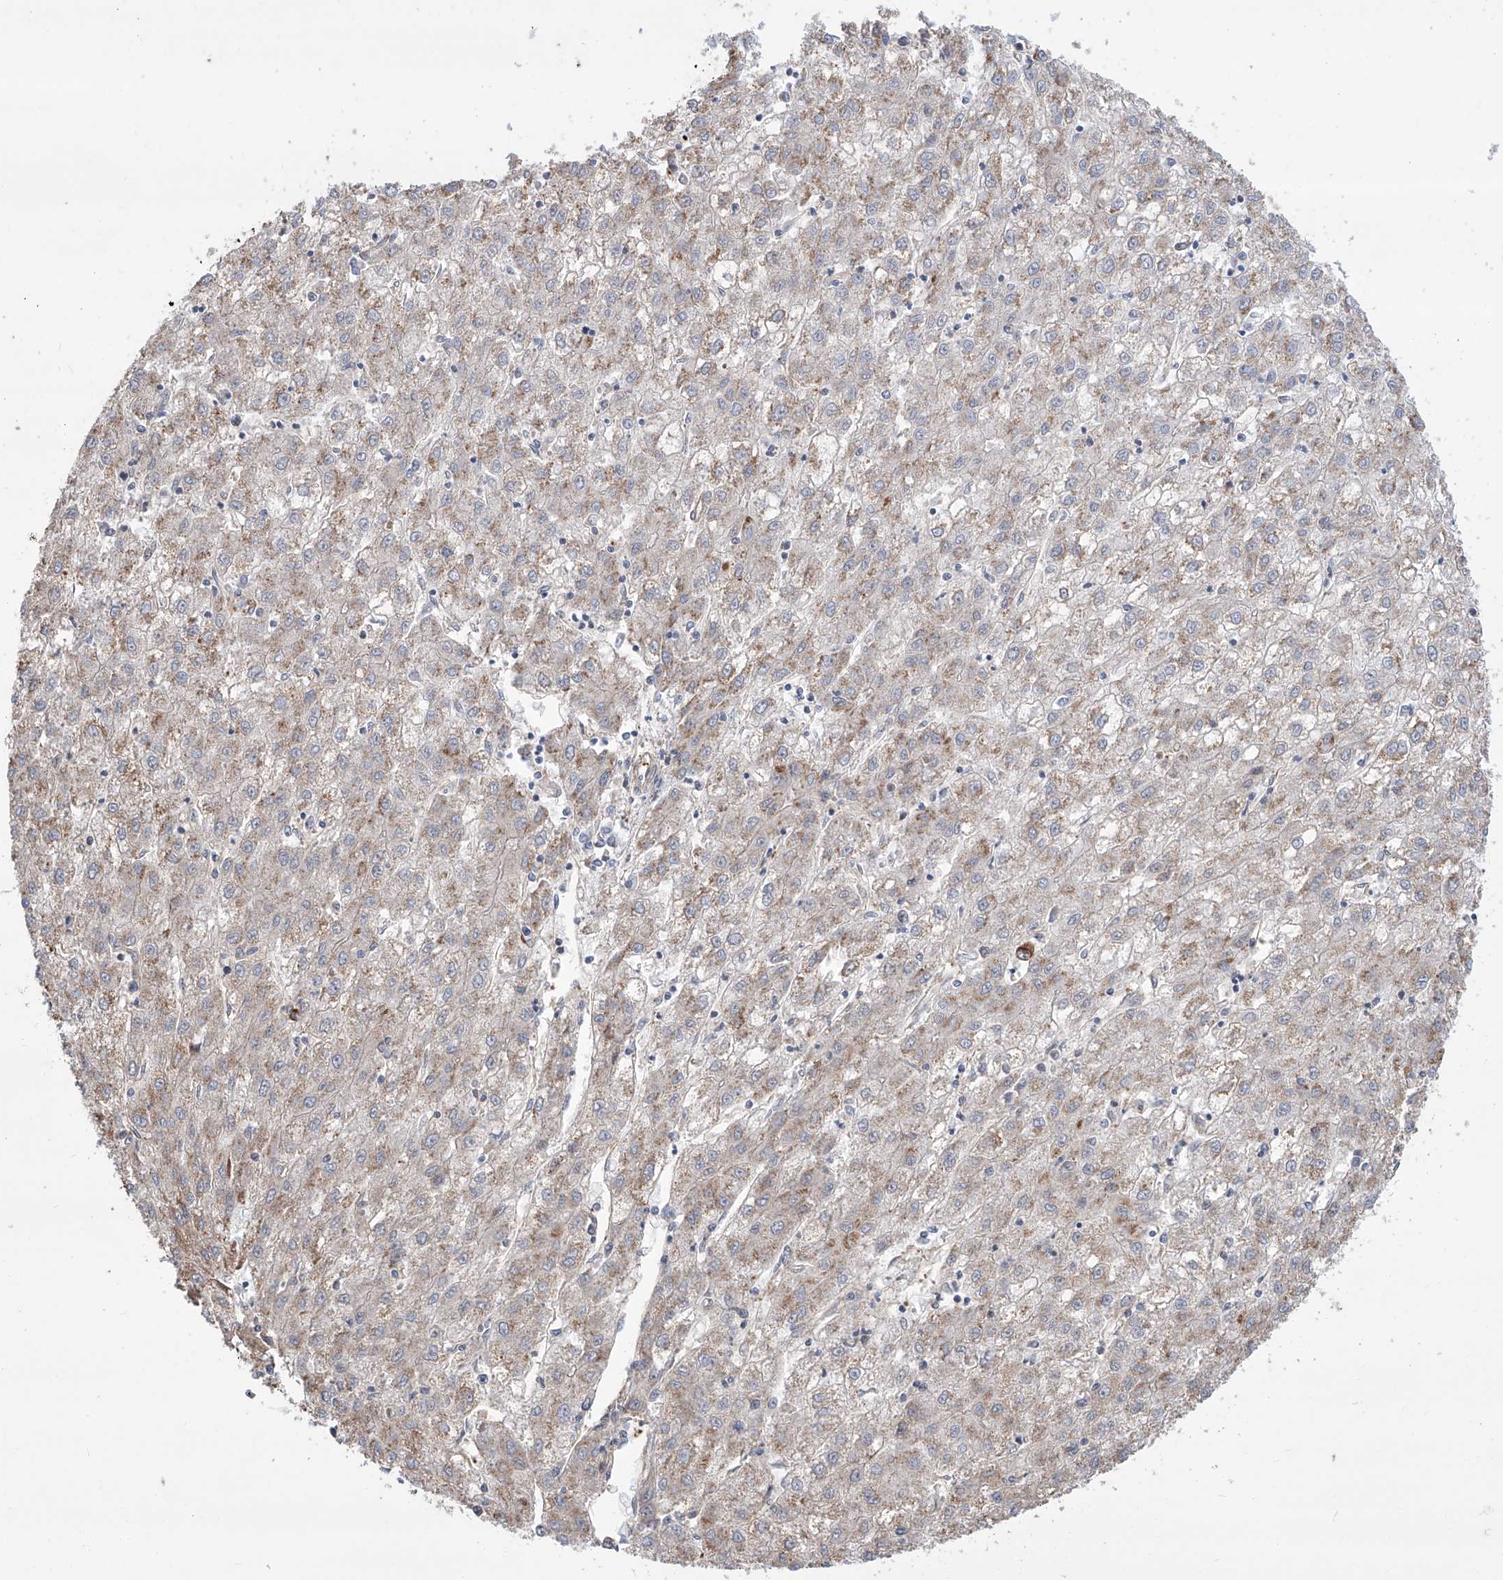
{"staining": {"intensity": "moderate", "quantity": "25%-75%", "location": "cytoplasmic/membranous"}, "tissue": "liver cancer", "cell_type": "Tumor cells", "image_type": "cancer", "snomed": [{"axis": "morphology", "description": "Carcinoma, Hepatocellular, NOS"}, {"axis": "topography", "description": "Liver"}], "caption": "Protein expression analysis of human hepatocellular carcinoma (liver) reveals moderate cytoplasmic/membranous expression in approximately 25%-75% of tumor cells. The staining was performed using DAB, with brown indicating positive protein expression. Nuclei are stained blue with hematoxylin.", "gene": "APAF1", "patient": {"sex": "male", "age": 72}}